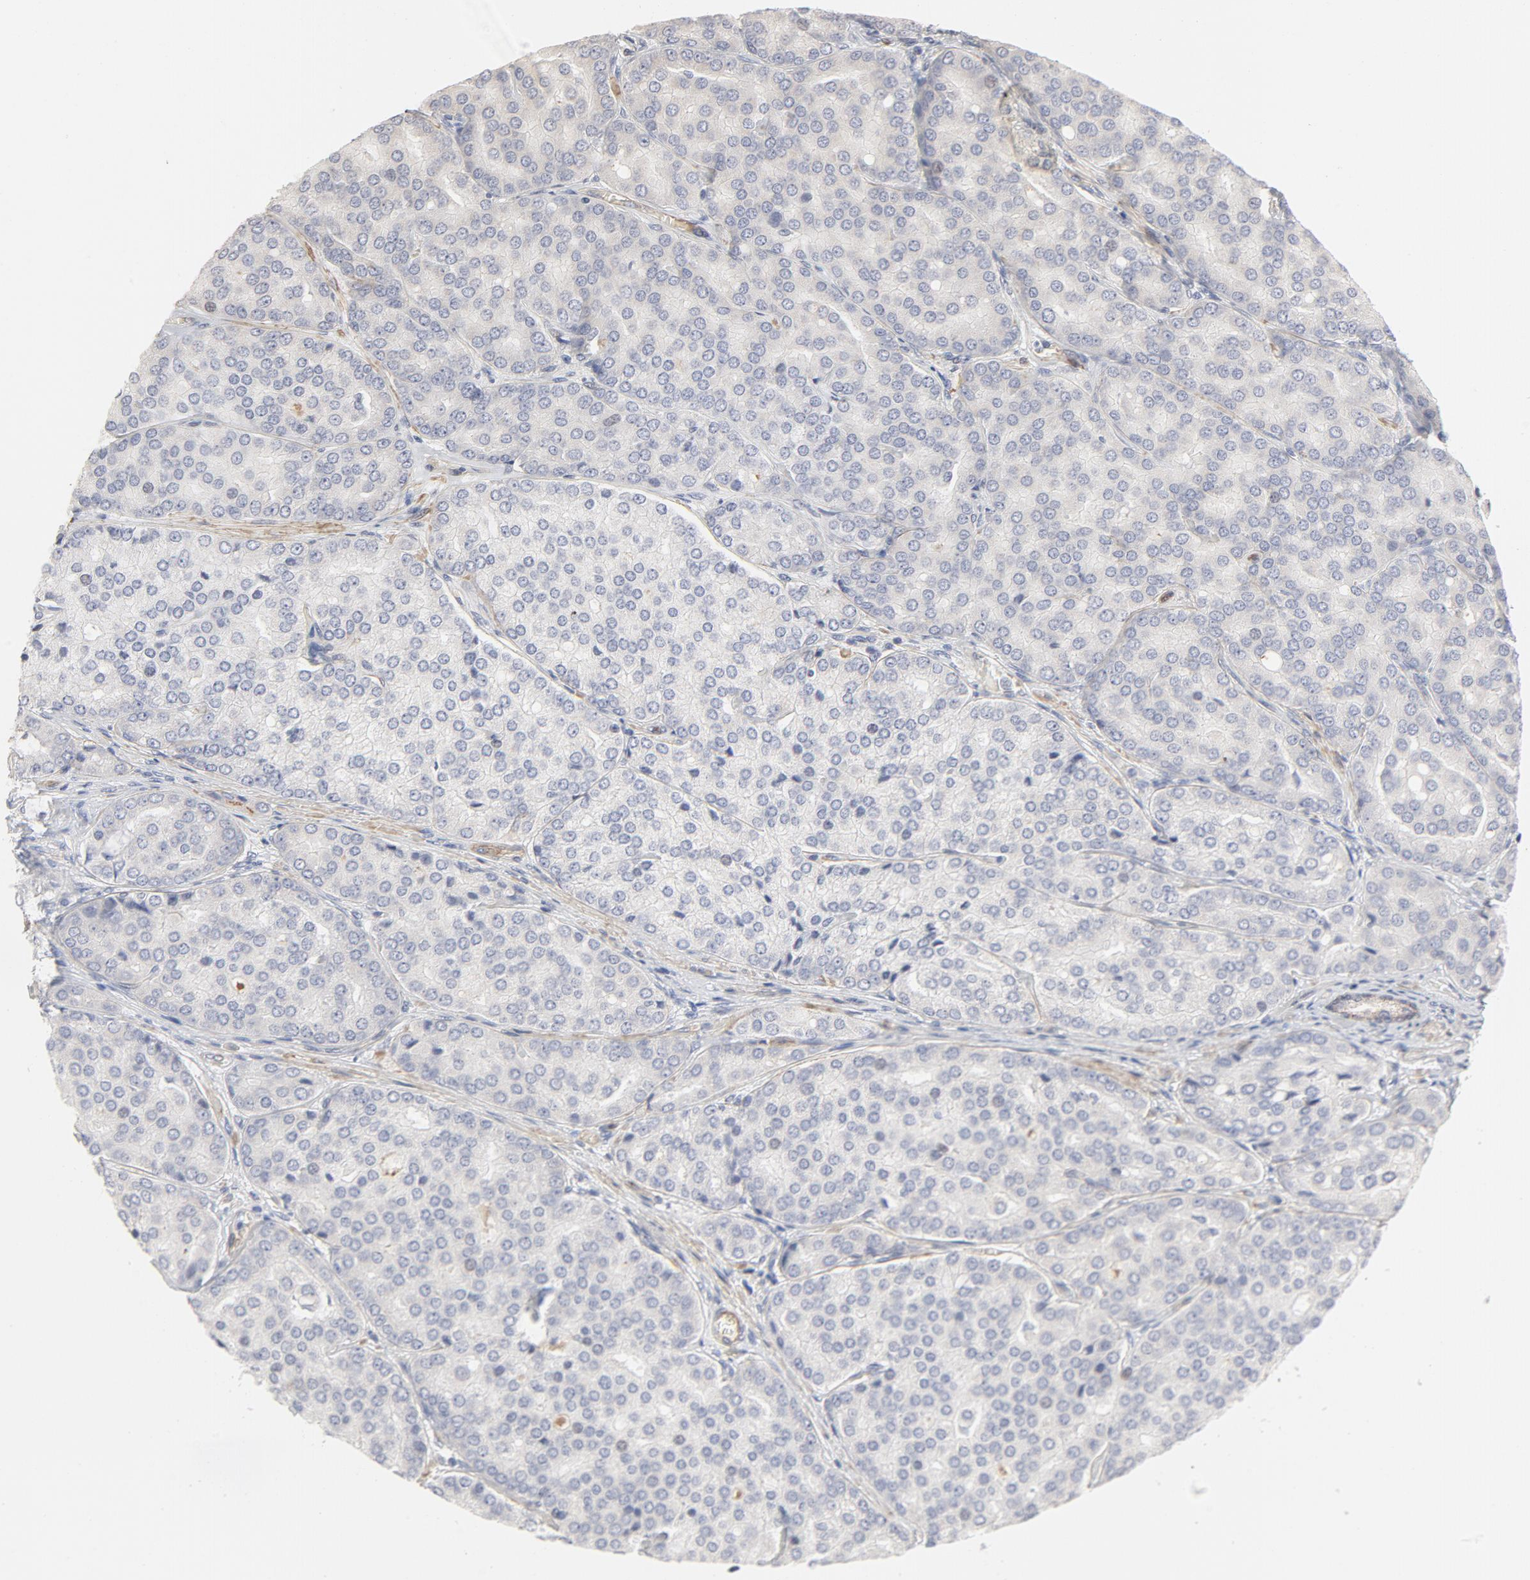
{"staining": {"intensity": "negative", "quantity": "none", "location": "none"}, "tissue": "prostate cancer", "cell_type": "Tumor cells", "image_type": "cancer", "snomed": [{"axis": "morphology", "description": "Adenocarcinoma, High grade"}, {"axis": "topography", "description": "Prostate"}], "caption": "IHC micrograph of neoplastic tissue: prostate cancer (high-grade adenocarcinoma) stained with DAB (3,3'-diaminobenzidine) exhibits no significant protein positivity in tumor cells.", "gene": "MAGED4", "patient": {"sex": "male", "age": 64}}